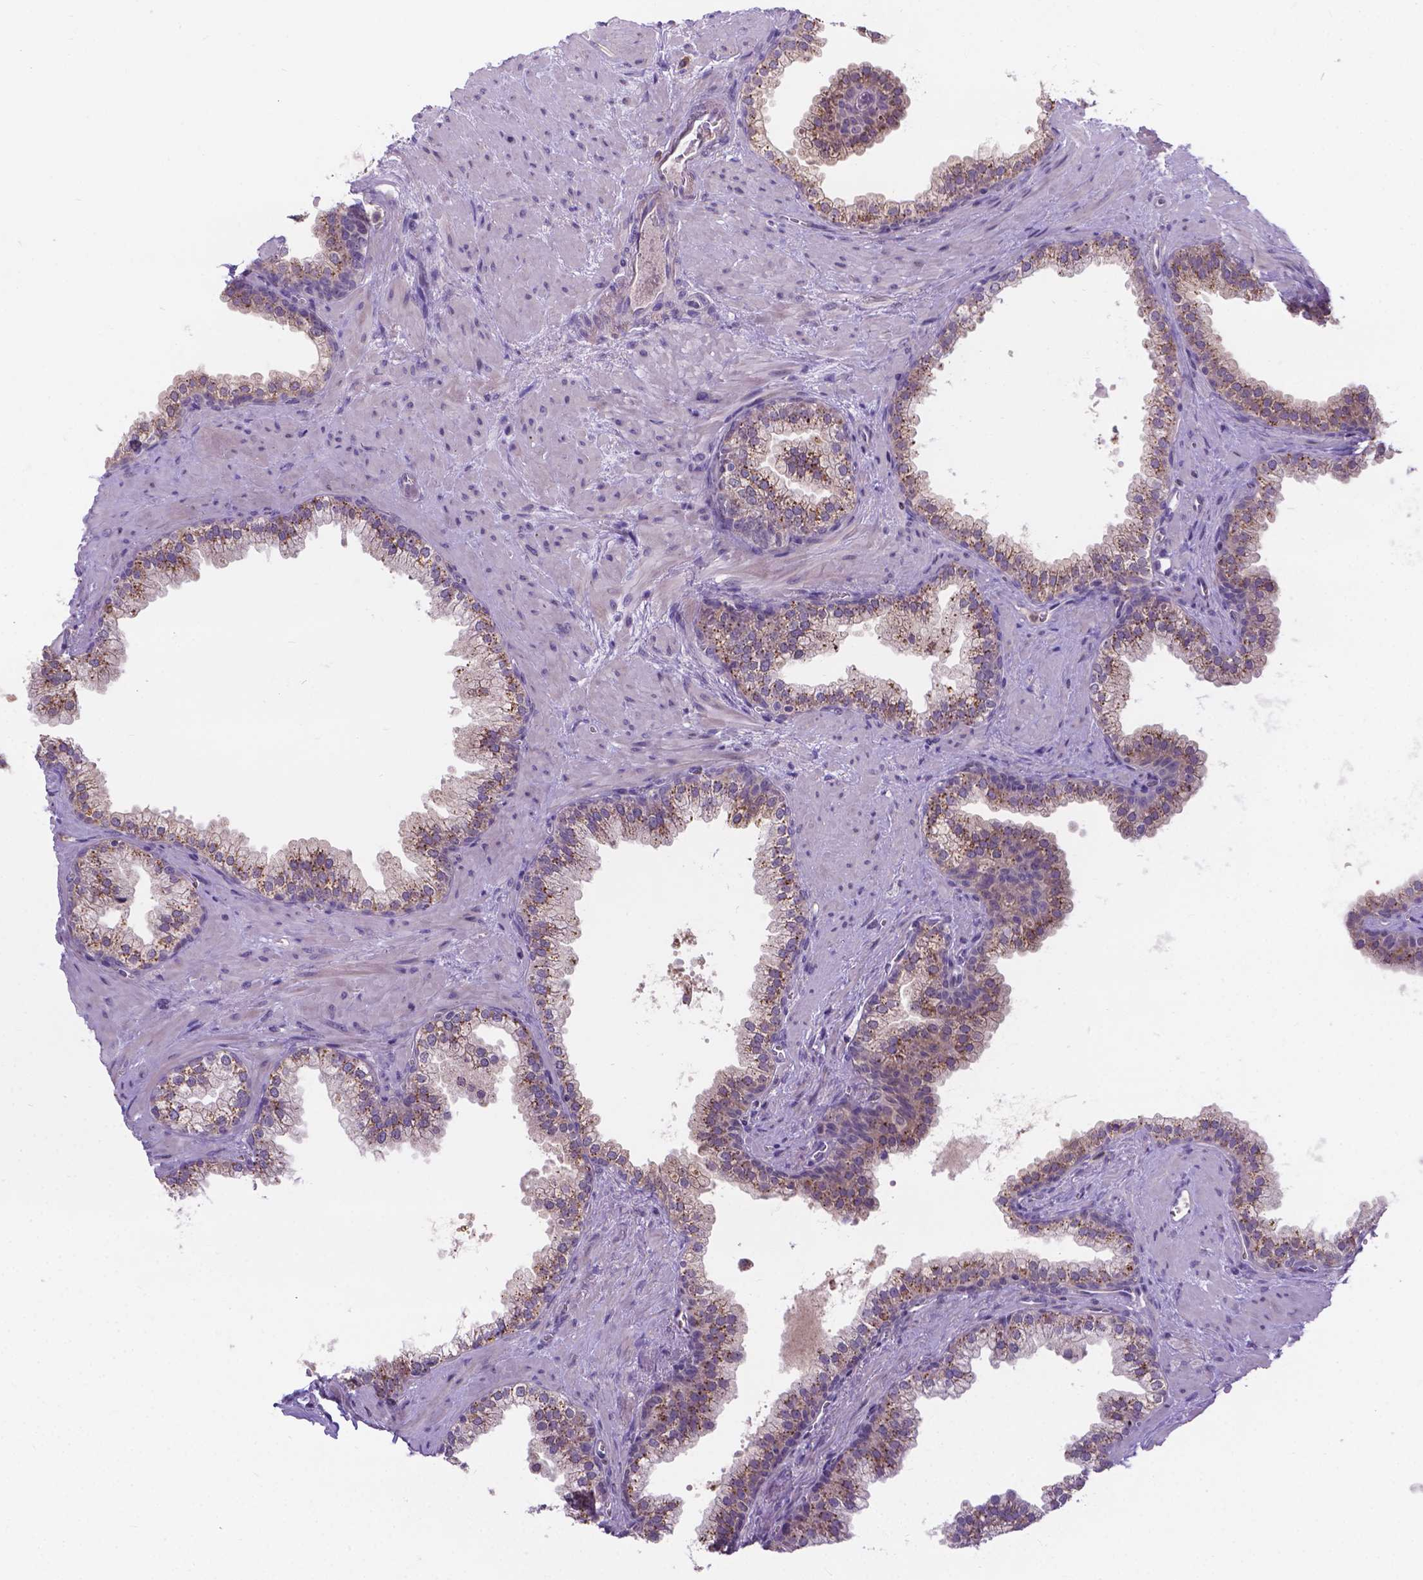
{"staining": {"intensity": "moderate", "quantity": "<25%", "location": "cytoplasmic/membranous"}, "tissue": "prostate", "cell_type": "Glandular cells", "image_type": "normal", "snomed": [{"axis": "morphology", "description": "Normal tissue, NOS"}, {"axis": "topography", "description": "Prostate"}], "caption": "There is low levels of moderate cytoplasmic/membranous positivity in glandular cells of unremarkable prostate, as demonstrated by immunohistochemical staining (brown color).", "gene": "TM4SF18", "patient": {"sex": "male", "age": 79}}